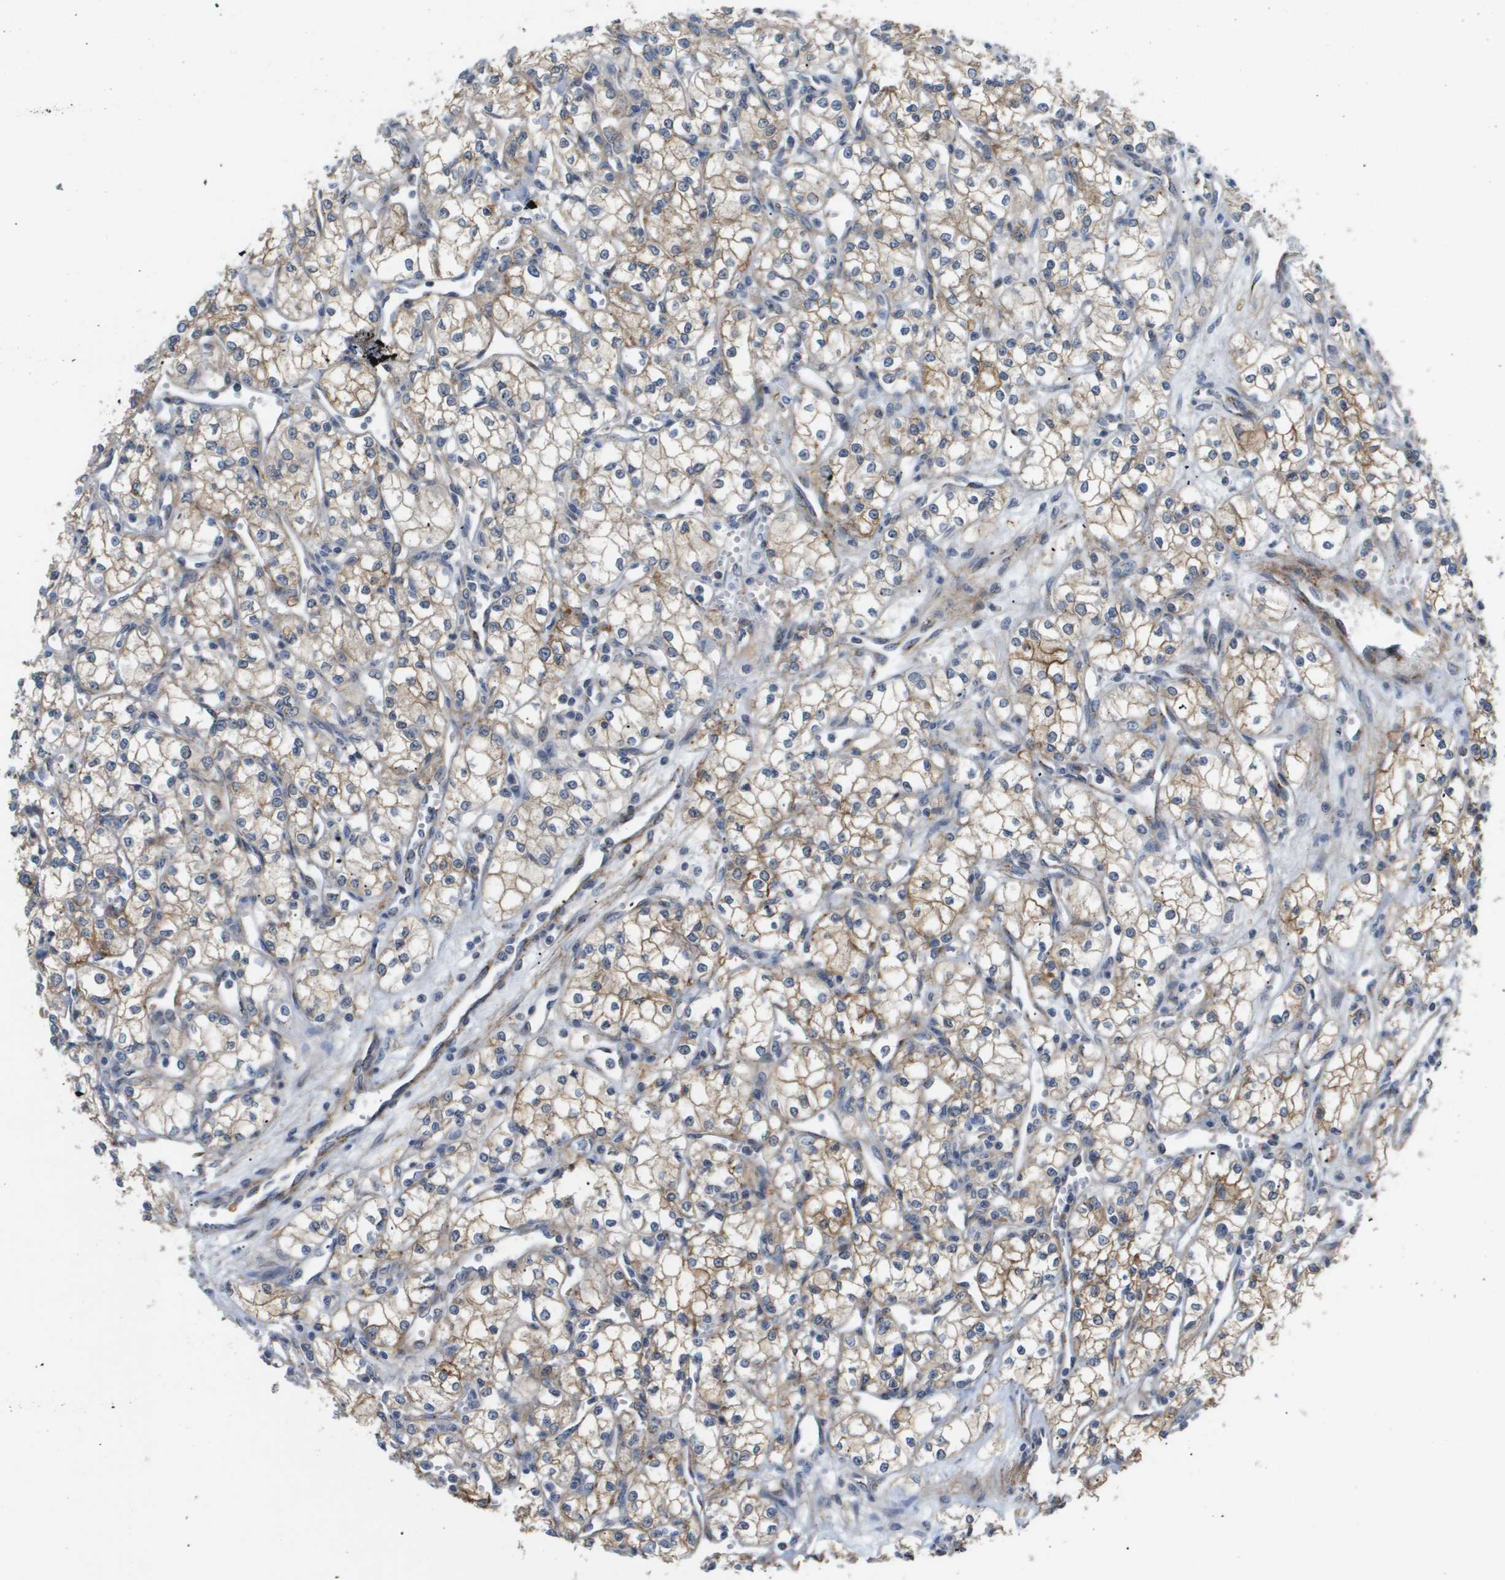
{"staining": {"intensity": "moderate", "quantity": "25%-75%", "location": "cytoplasmic/membranous"}, "tissue": "renal cancer", "cell_type": "Tumor cells", "image_type": "cancer", "snomed": [{"axis": "morphology", "description": "Adenocarcinoma, NOS"}, {"axis": "topography", "description": "Kidney"}], "caption": "Moderate cytoplasmic/membranous protein staining is identified in about 25%-75% of tumor cells in renal adenocarcinoma.", "gene": "OTUD5", "patient": {"sex": "male", "age": 59}}